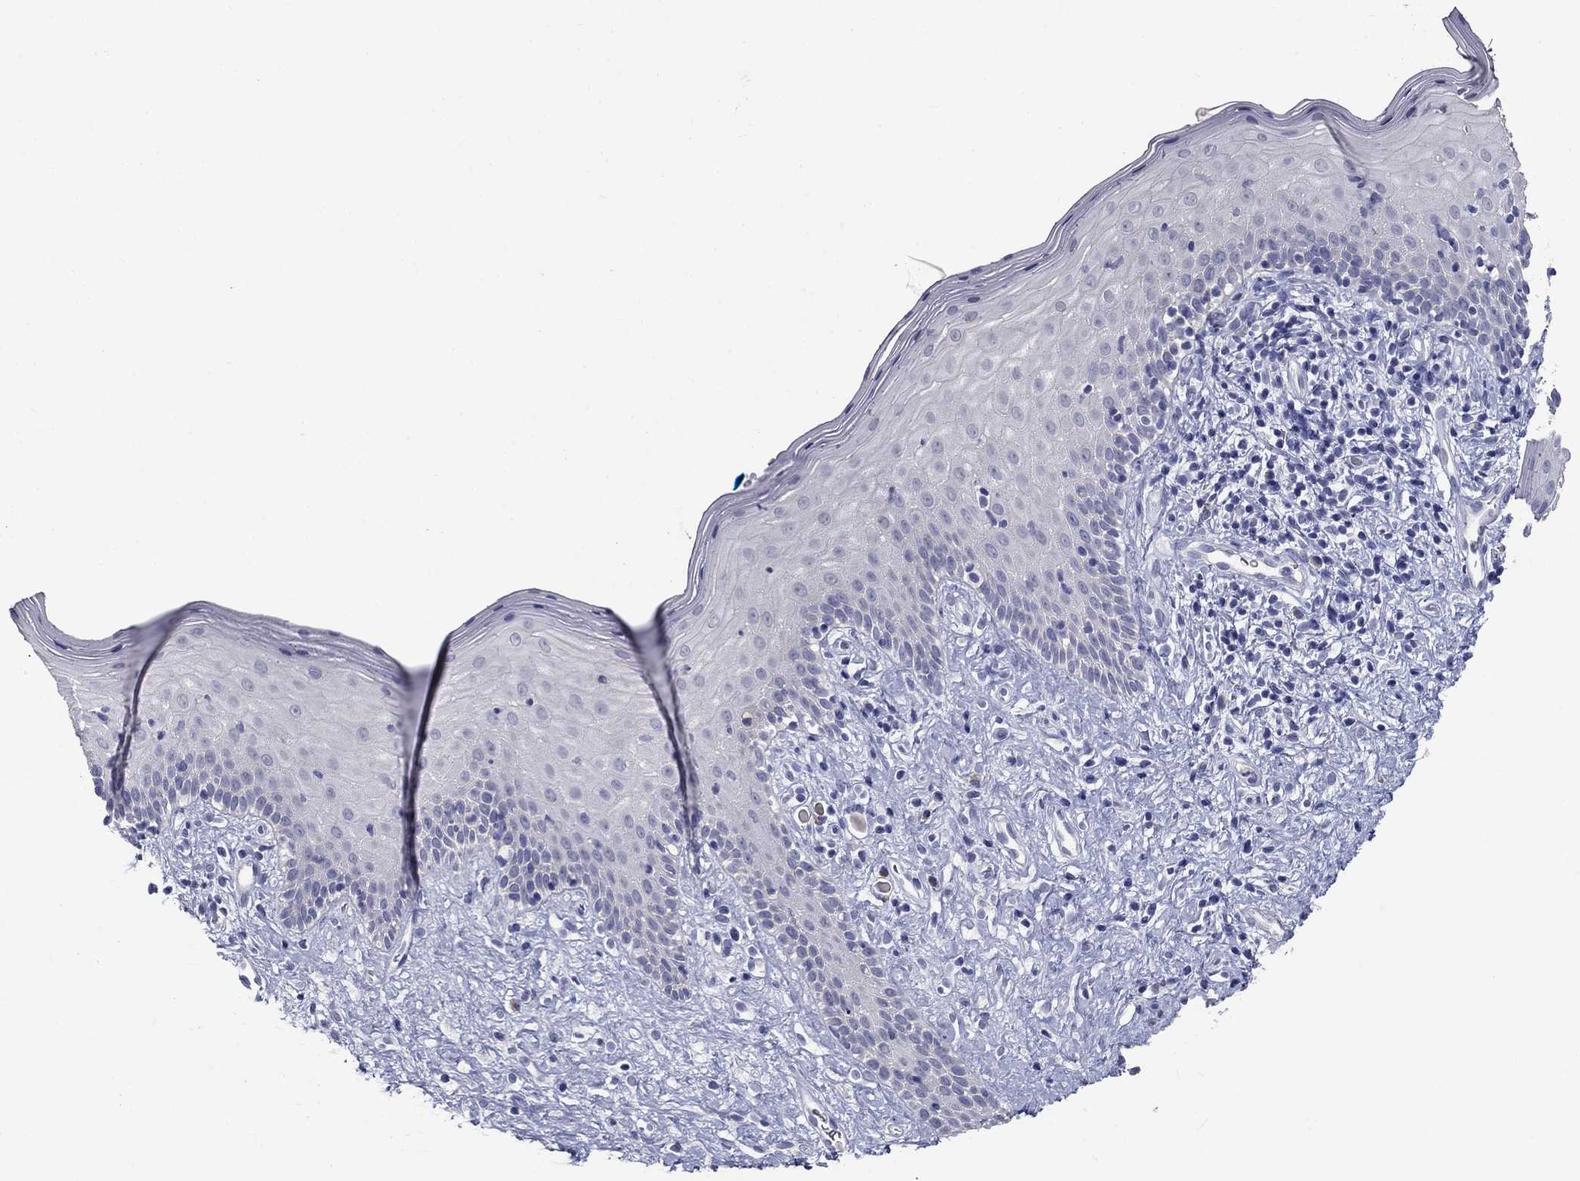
{"staining": {"intensity": "negative", "quantity": "none", "location": "none"}, "tissue": "vagina", "cell_type": "Squamous epithelial cells", "image_type": "normal", "snomed": [{"axis": "morphology", "description": "Normal tissue, NOS"}, {"axis": "topography", "description": "Vagina"}], "caption": "Vagina stained for a protein using immunohistochemistry demonstrates no expression squamous epithelial cells.", "gene": "POMC", "patient": {"sex": "female", "age": 47}}